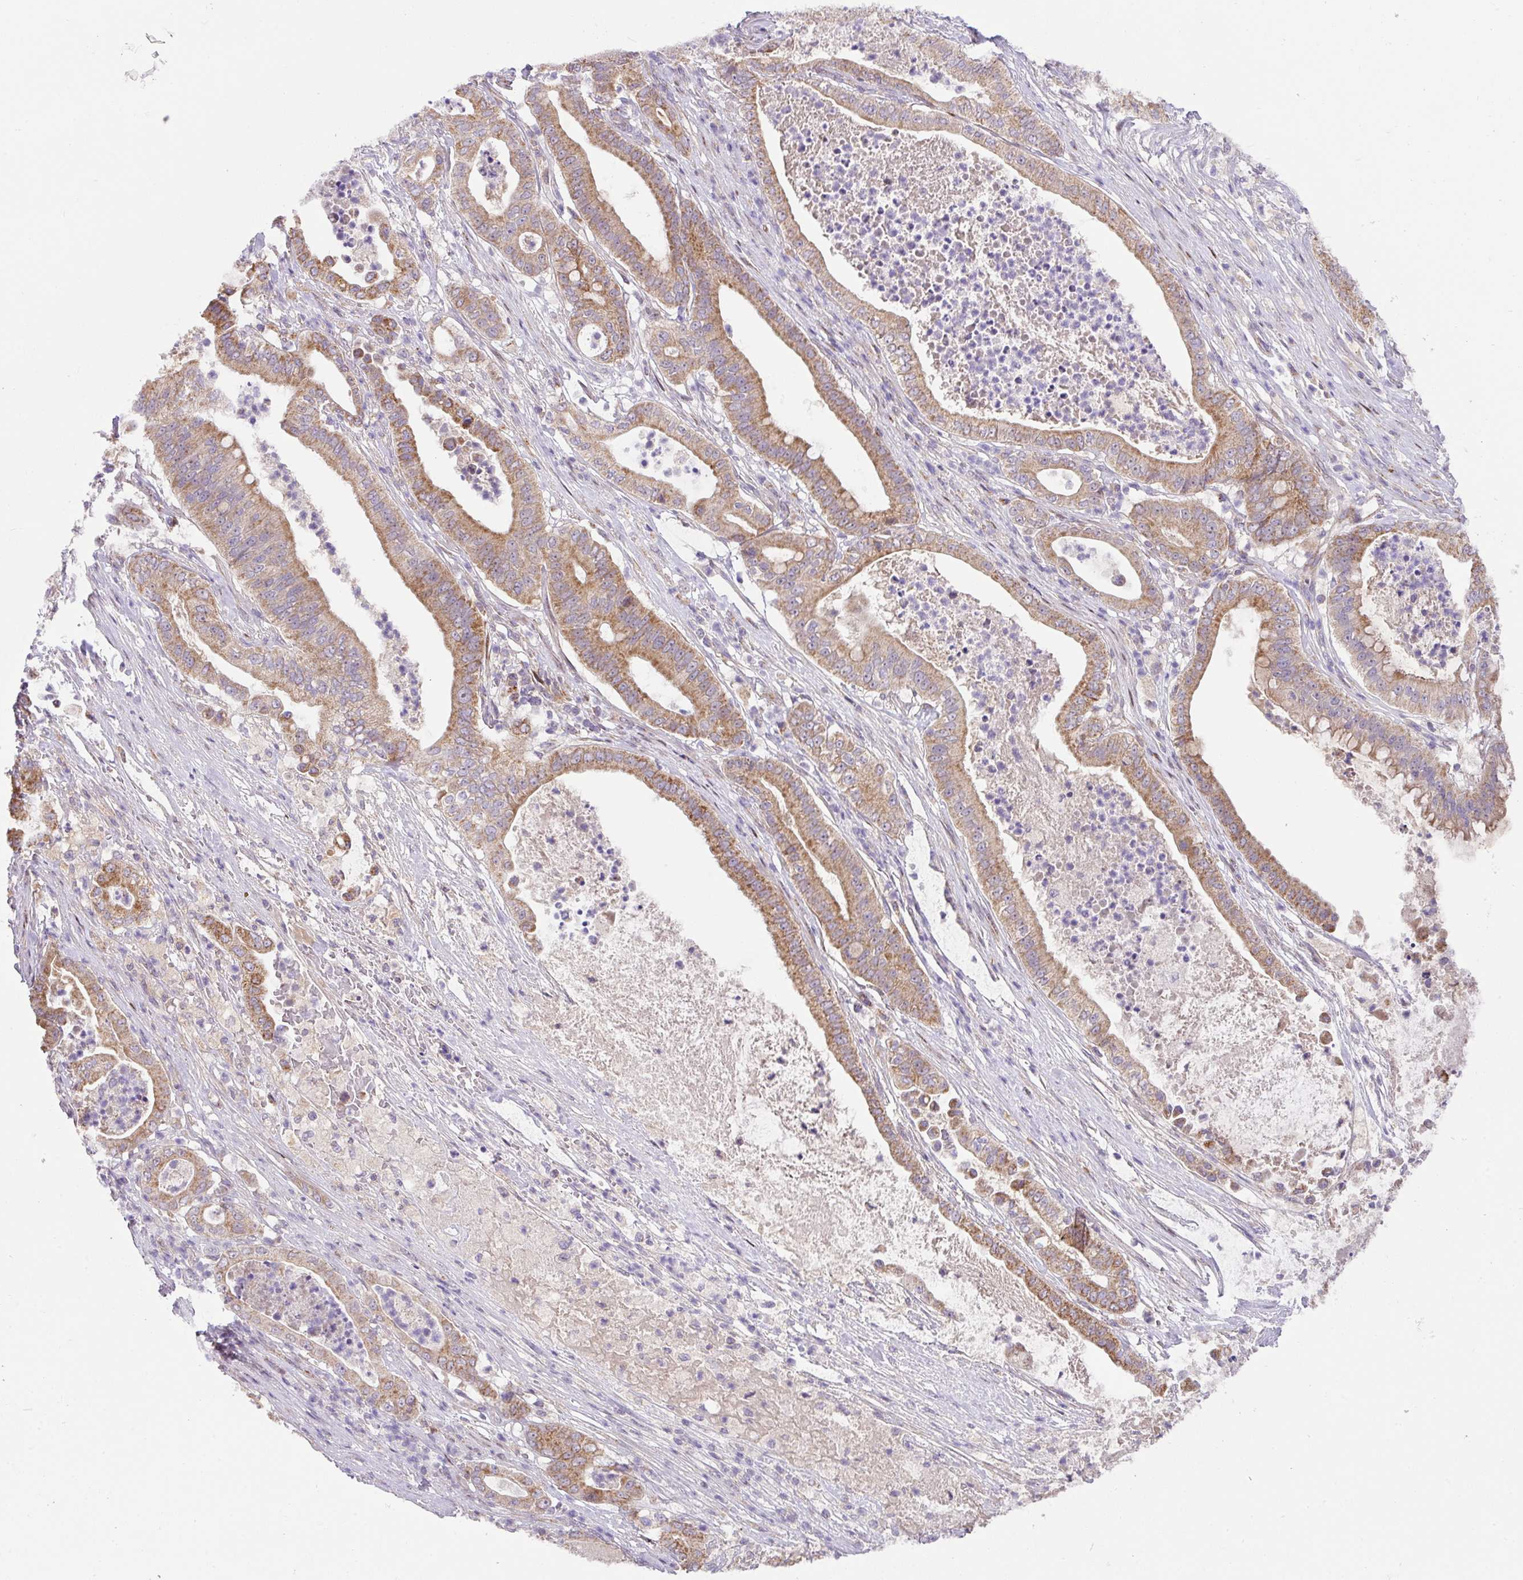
{"staining": {"intensity": "moderate", "quantity": ">75%", "location": "cytoplasmic/membranous"}, "tissue": "pancreatic cancer", "cell_type": "Tumor cells", "image_type": "cancer", "snomed": [{"axis": "morphology", "description": "Adenocarcinoma, NOS"}, {"axis": "topography", "description": "Pancreas"}], "caption": "Moderate cytoplasmic/membranous positivity is present in approximately >75% of tumor cells in pancreatic cancer (adenocarcinoma).", "gene": "SARS2", "patient": {"sex": "male", "age": 71}}